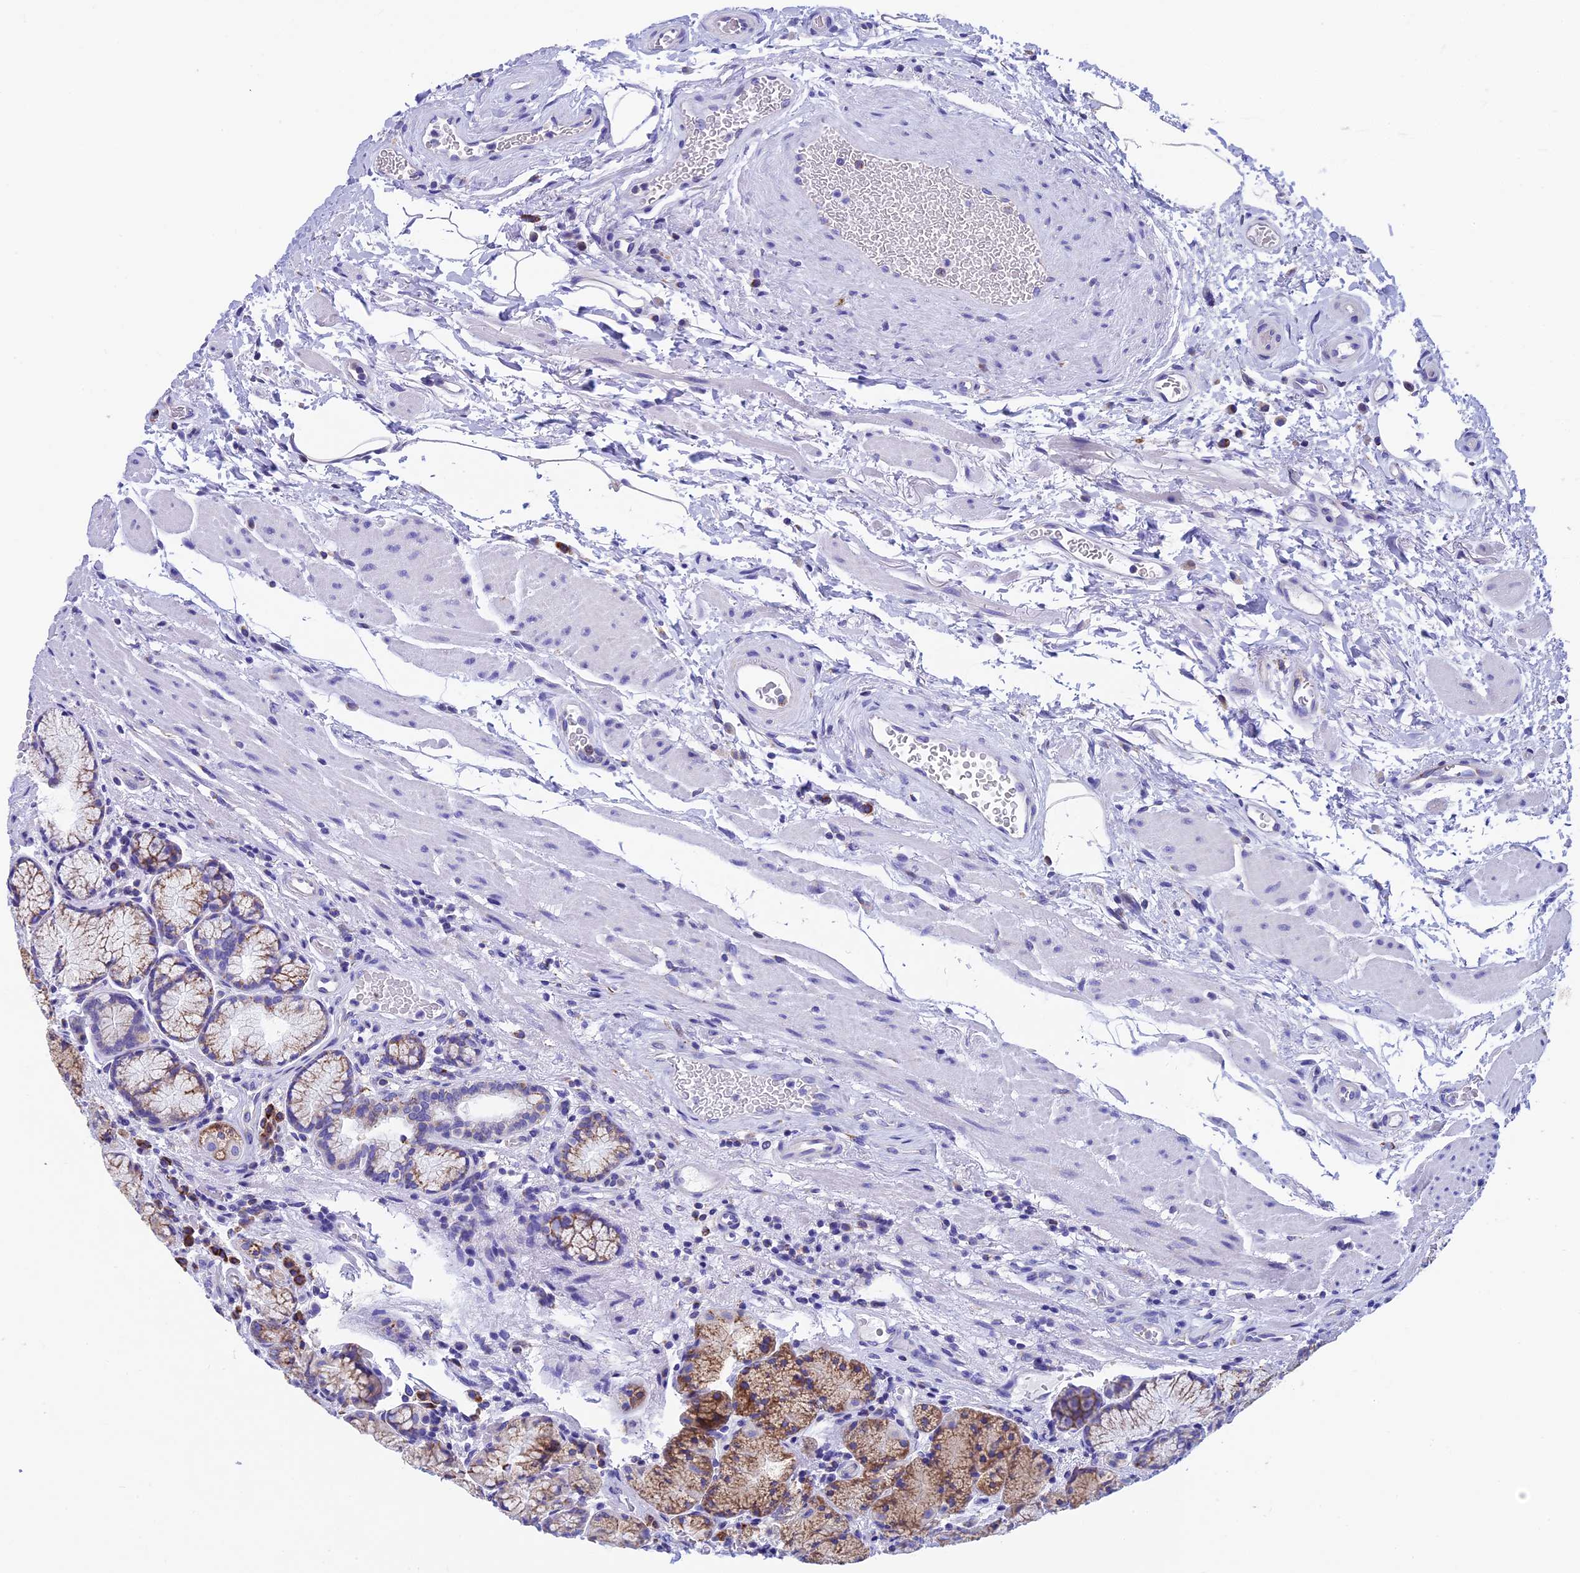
{"staining": {"intensity": "moderate", "quantity": "25%-75%", "location": "cytoplasmic/membranous"}, "tissue": "stomach", "cell_type": "Glandular cells", "image_type": "normal", "snomed": [{"axis": "morphology", "description": "Normal tissue, NOS"}, {"axis": "topography", "description": "Stomach"}], "caption": "About 25%-75% of glandular cells in benign human stomach display moderate cytoplasmic/membranous protein staining as visualized by brown immunohistochemical staining.", "gene": "SLC8B1", "patient": {"sex": "male", "age": 63}}